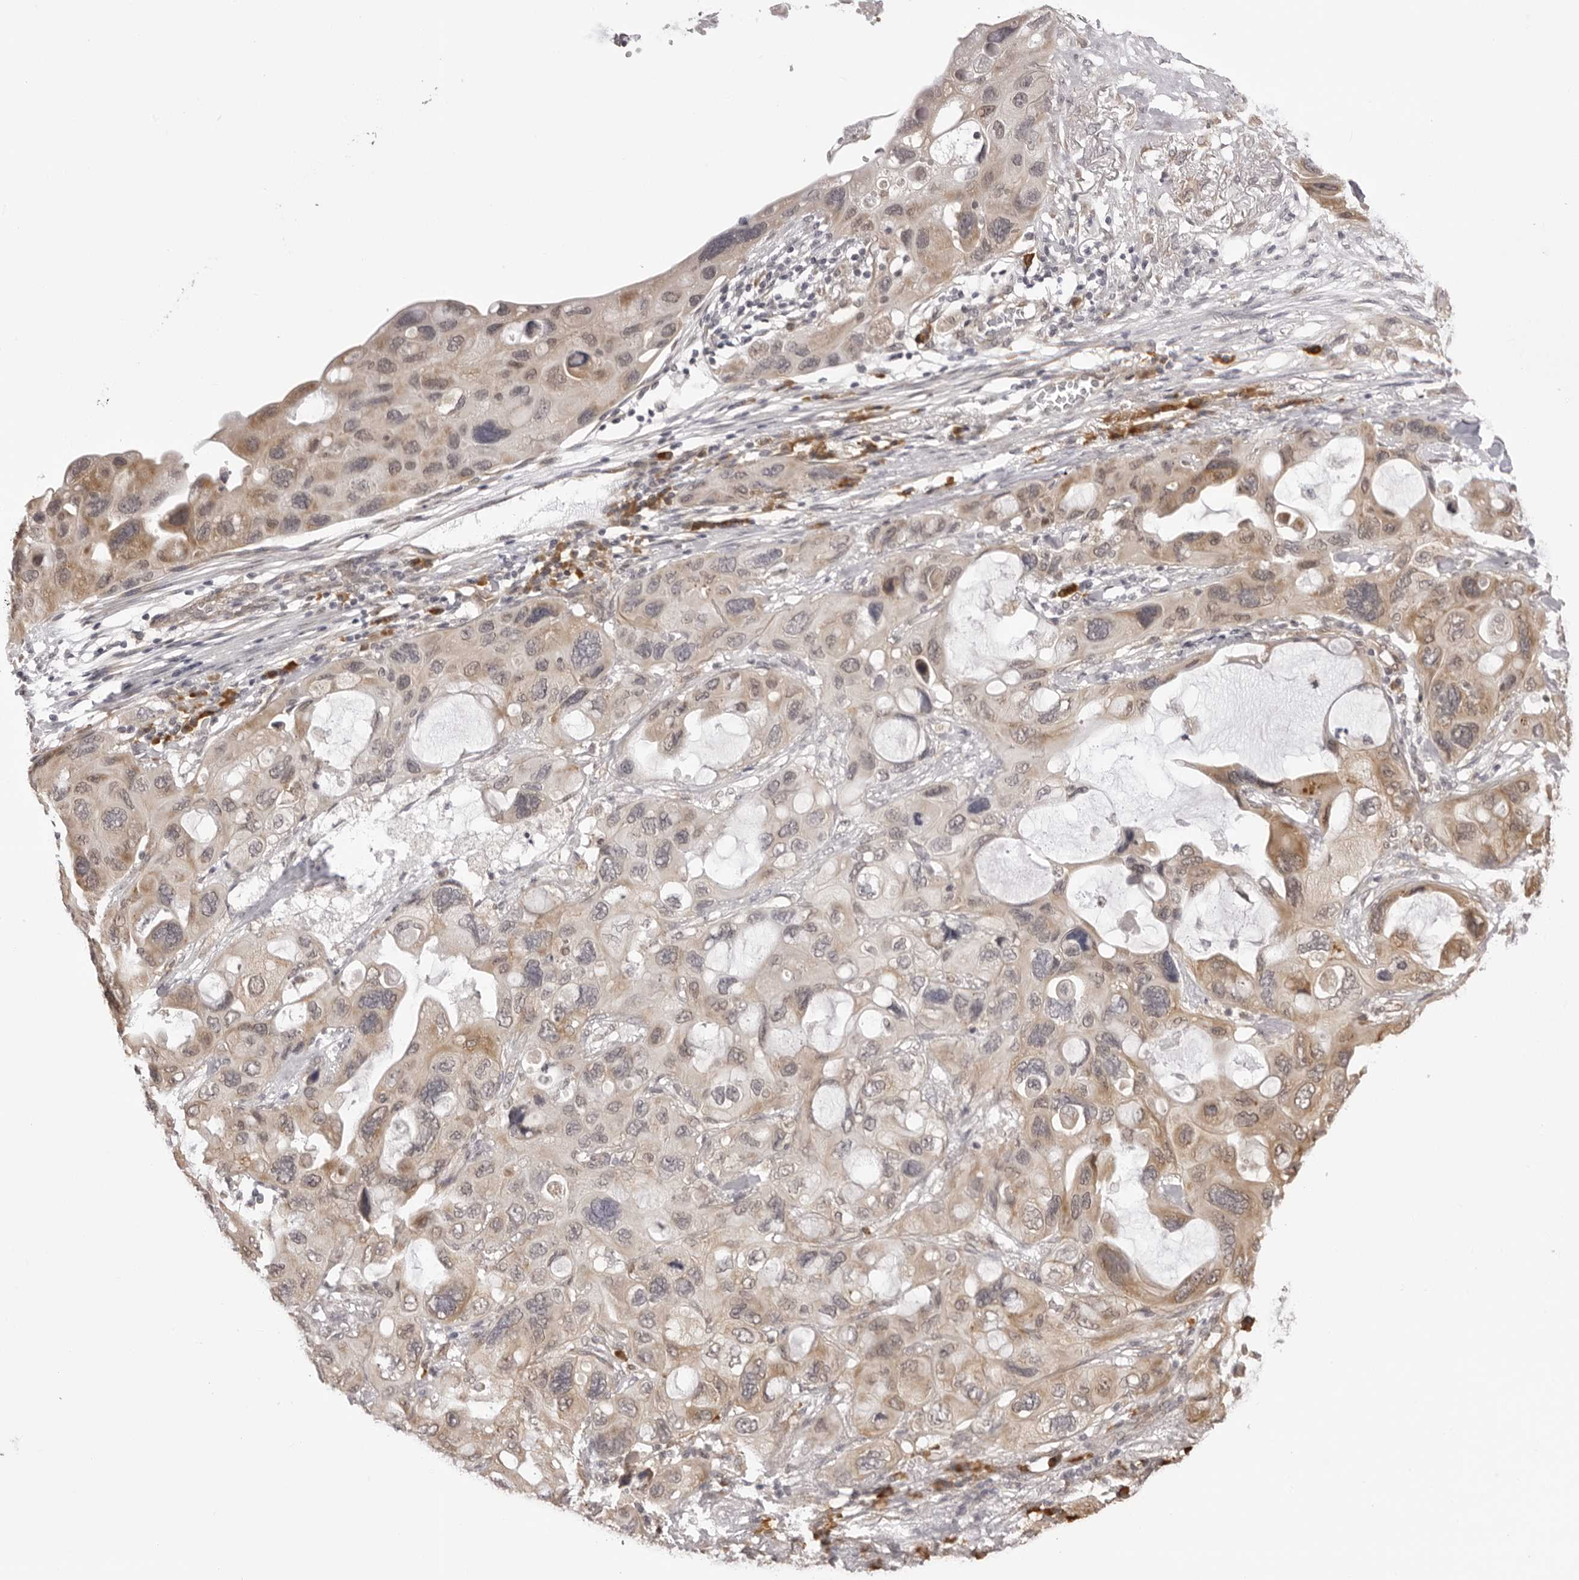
{"staining": {"intensity": "weak", "quantity": "25%-75%", "location": "cytoplasmic/membranous"}, "tissue": "lung cancer", "cell_type": "Tumor cells", "image_type": "cancer", "snomed": [{"axis": "morphology", "description": "Squamous cell carcinoma, NOS"}, {"axis": "topography", "description": "Lung"}], "caption": "This is a micrograph of IHC staining of lung squamous cell carcinoma, which shows weak expression in the cytoplasmic/membranous of tumor cells.", "gene": "ZC3H11A", "patient": {"sex": "female", "age": 73}}